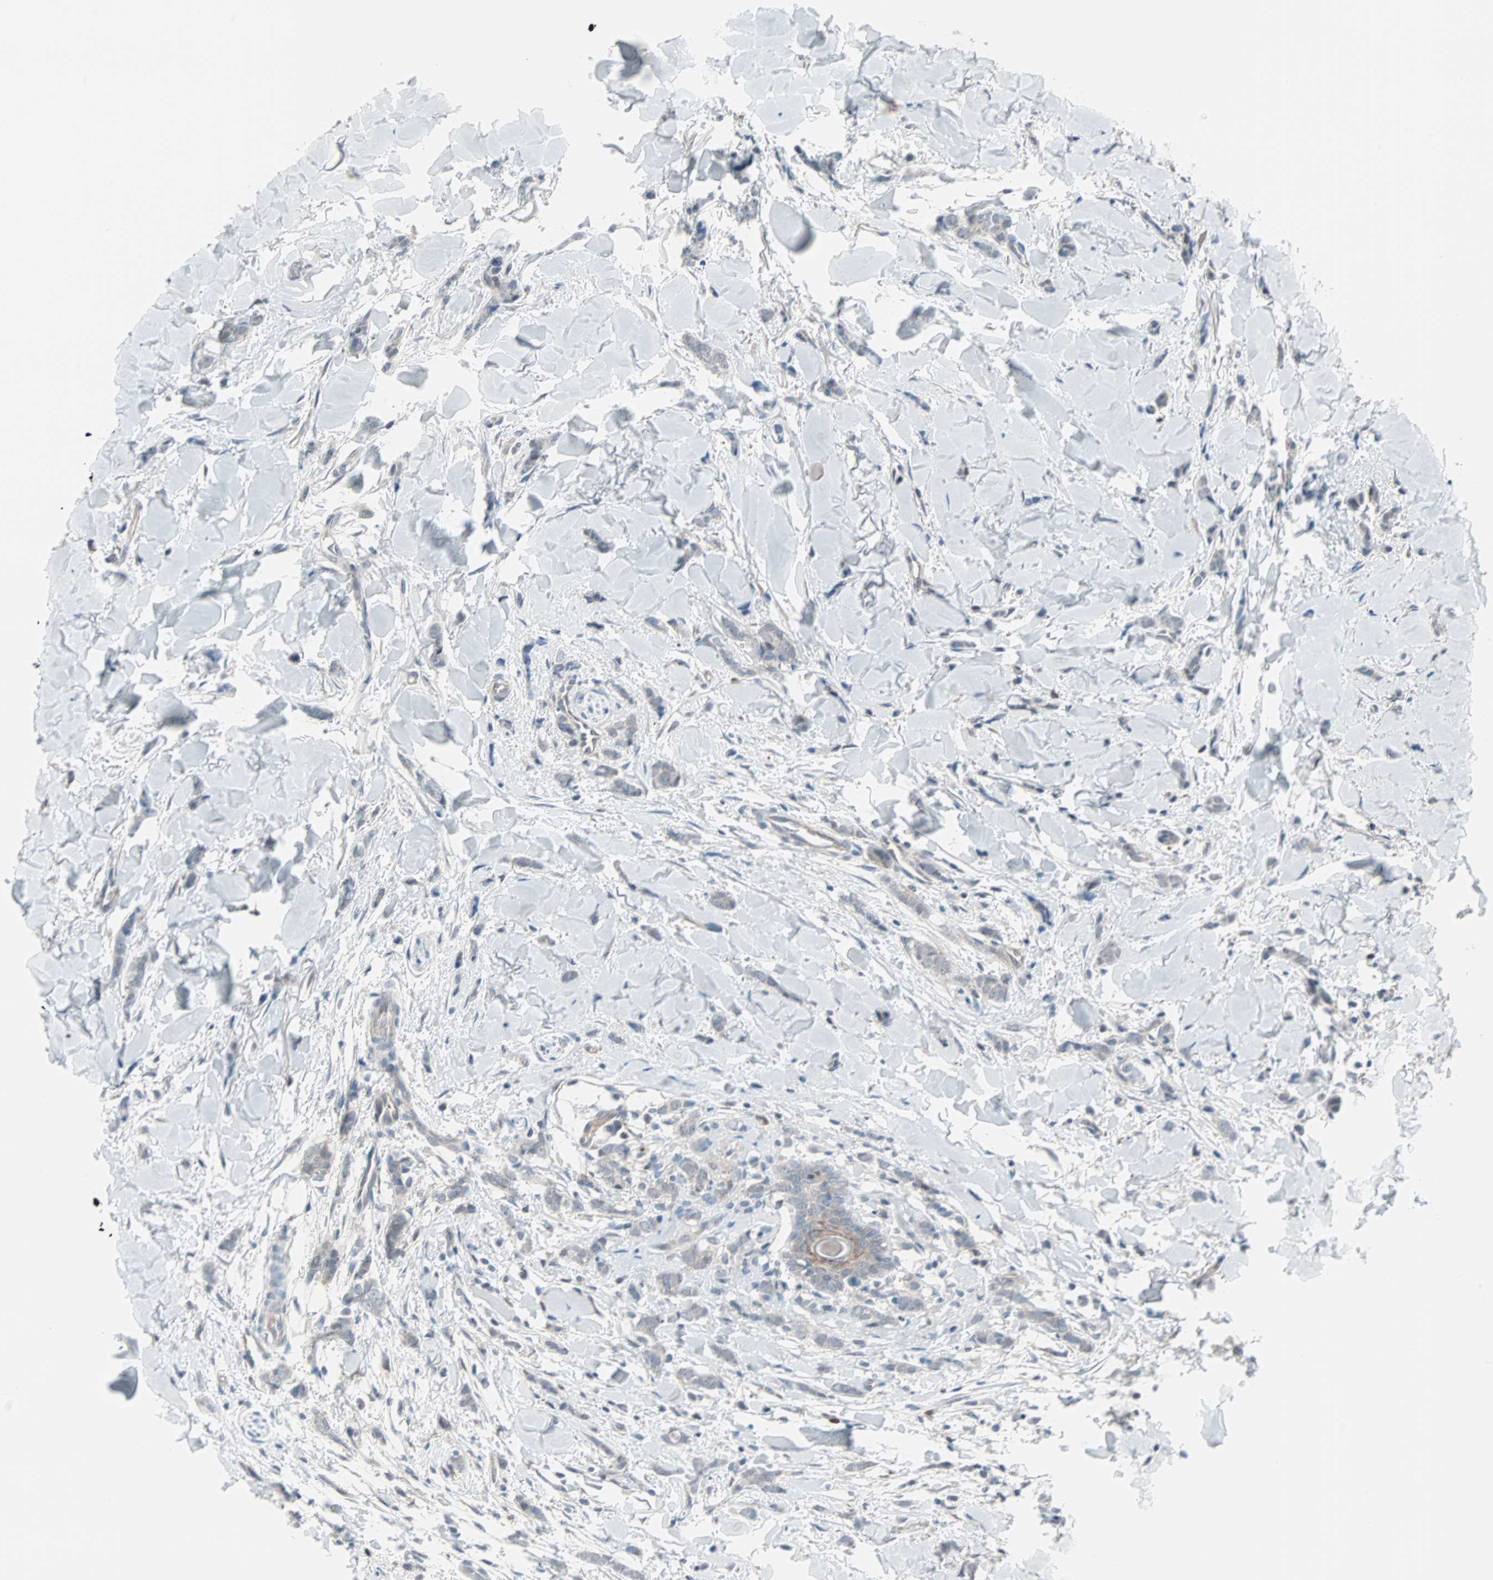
{"staining": {"intensity": "negative", "quantity": "none", "location": "none"}, "tissue": "breast cancer", "cell_type": "Tumor cells", "image_type": "cancer", "snomed": [{"axis": "morphology", "description": "Lobular carcinoma"}, {"axis": "topography", "description": "Skin"}, {"axis": "topography", "description": "Breast"}], "caption": "This is an immunohistochemistry (IHC) micrograph of human breast cancer. There is no positivity in tumor cells.", "gene": "CASP3", "patient": {"sex": "female", "age": 46}}